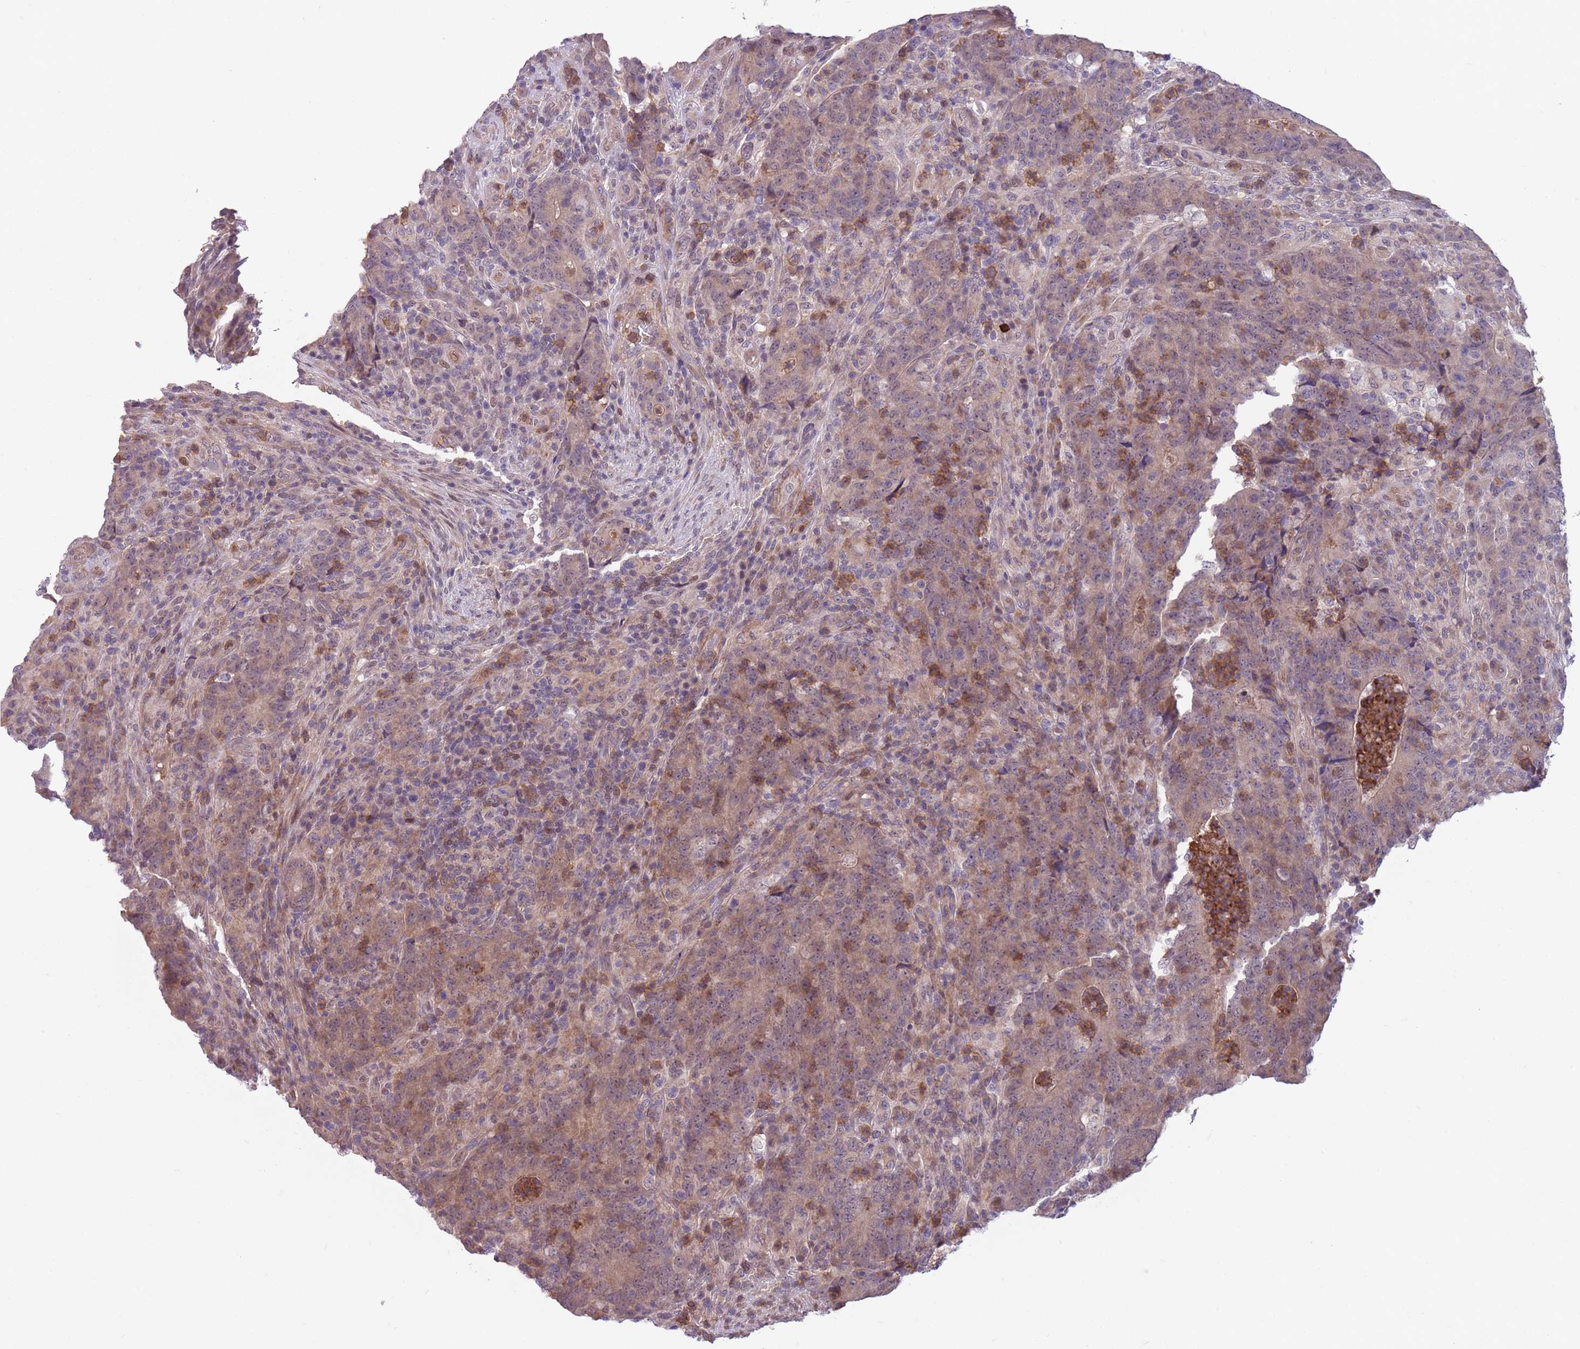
{"staining": {"intensity": "weak", "quantity": "25%-75%", "location": "cytoplasmic/membranous"}, "tissue": "colorectal cancer", "cell_type": "Tumor cells", "image_type": "cancer", "snomed": [{"axis": "morphology", "description": "Adenocarcinoma, NOS"}, {"axis": "topography", "description": "Colon"}], "caption": "Tumor cells demonstrate low levels of weak cytoplasmic/membranous expression in approximately 25%-75% of cells in adenocarcinoma (colorectal).", "gene": "JAML", "patient": {"sex": "female", "age": 75}}